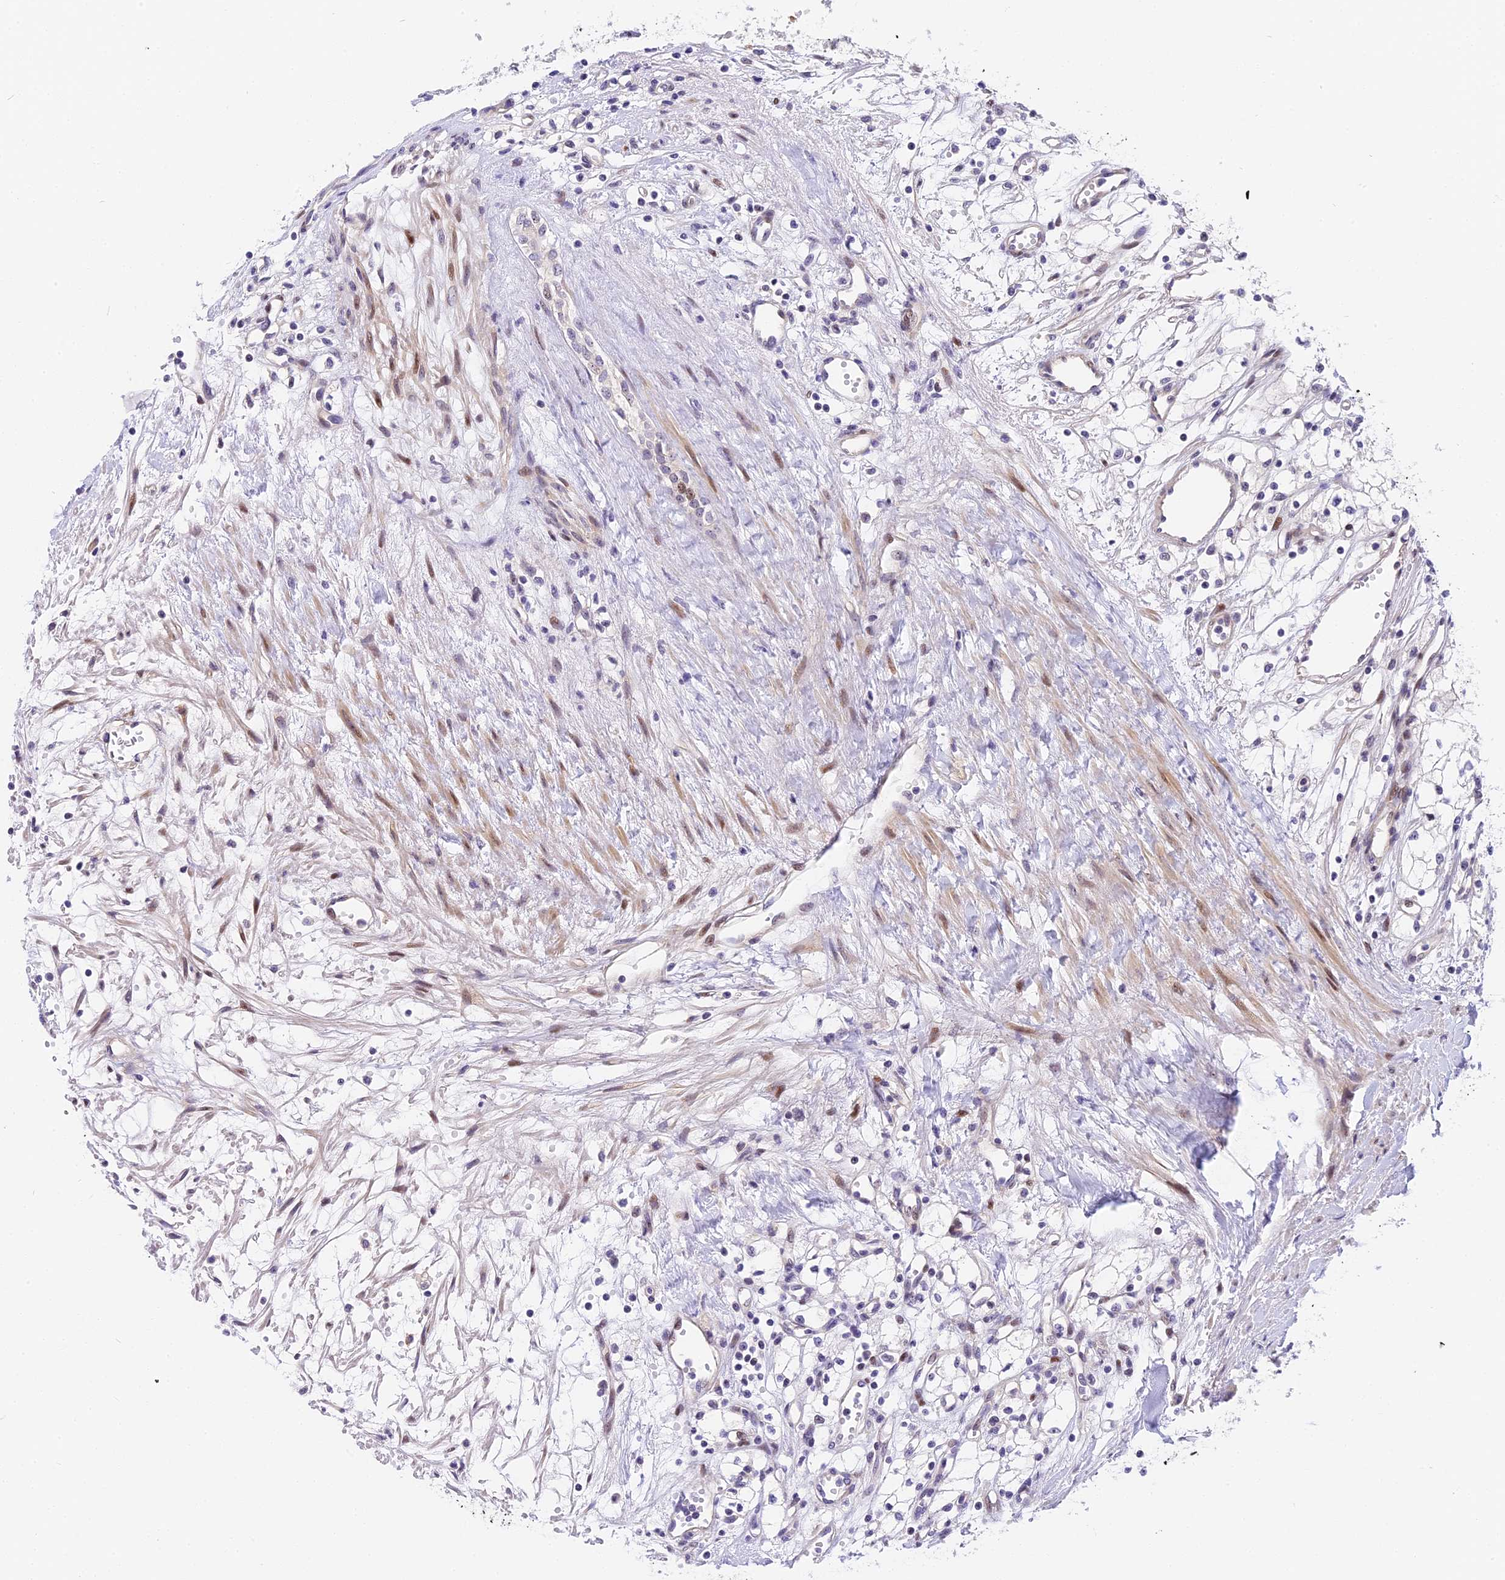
{"staining": {"intensity": "negative", "quantity": "none", "location": "none"}, "tissue": "renal cancer", "cell_type": "Tumor cells", "image_type": "cancer", "snomed": [{"axis": "morphology", "description": "Adenocarcinoma, NOS"}, {"axis": "topography", "description": "Kidney"}], "caption": "High power microscopy image of an IHC histopathology image of renal cancer (adenocarcinoma), revealing no significant positivity in tumor cells.", "gene": "MIDN", "patient": {"sex": "male", "age": 59}}